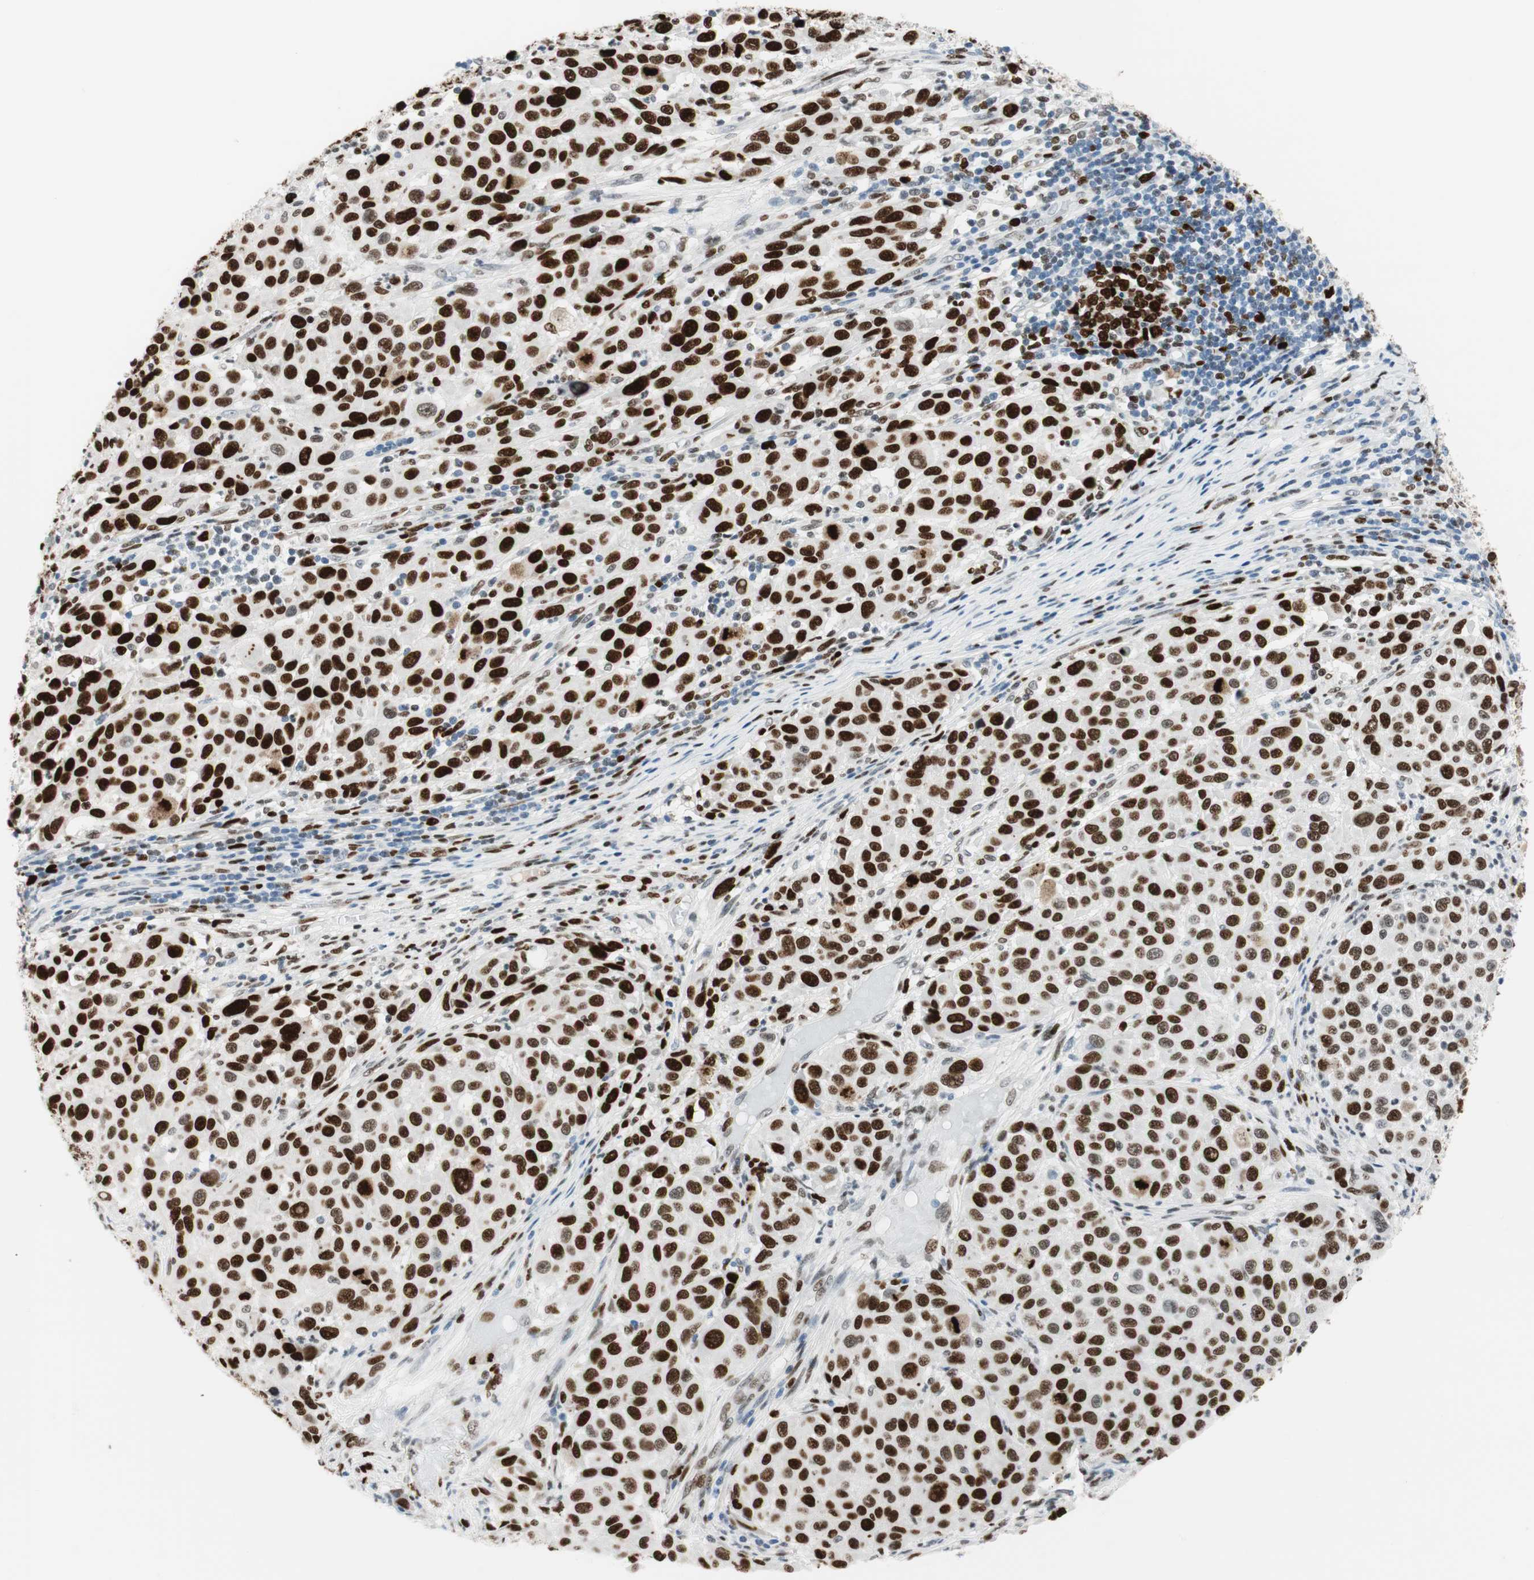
{"staining": {"intensity": "strong", "quantity": ">75%", "location": "nuclear"}, "tissue": "melanoma", "cell_type": "Tumor cells", "image_type": "cancer", "snomed": [{"axis": "morphology", "description": "Malignant melanoma, Metastatic site"}, {"axis": "topography", "description": "Lymph node"}], "caption": "Strong nuclear positivity is identified in approximately >75% of tumor cells in malignant melanoma (metastatic site).", "gene": "EZH2", "patient": {"sex": "male", "age": 61}}